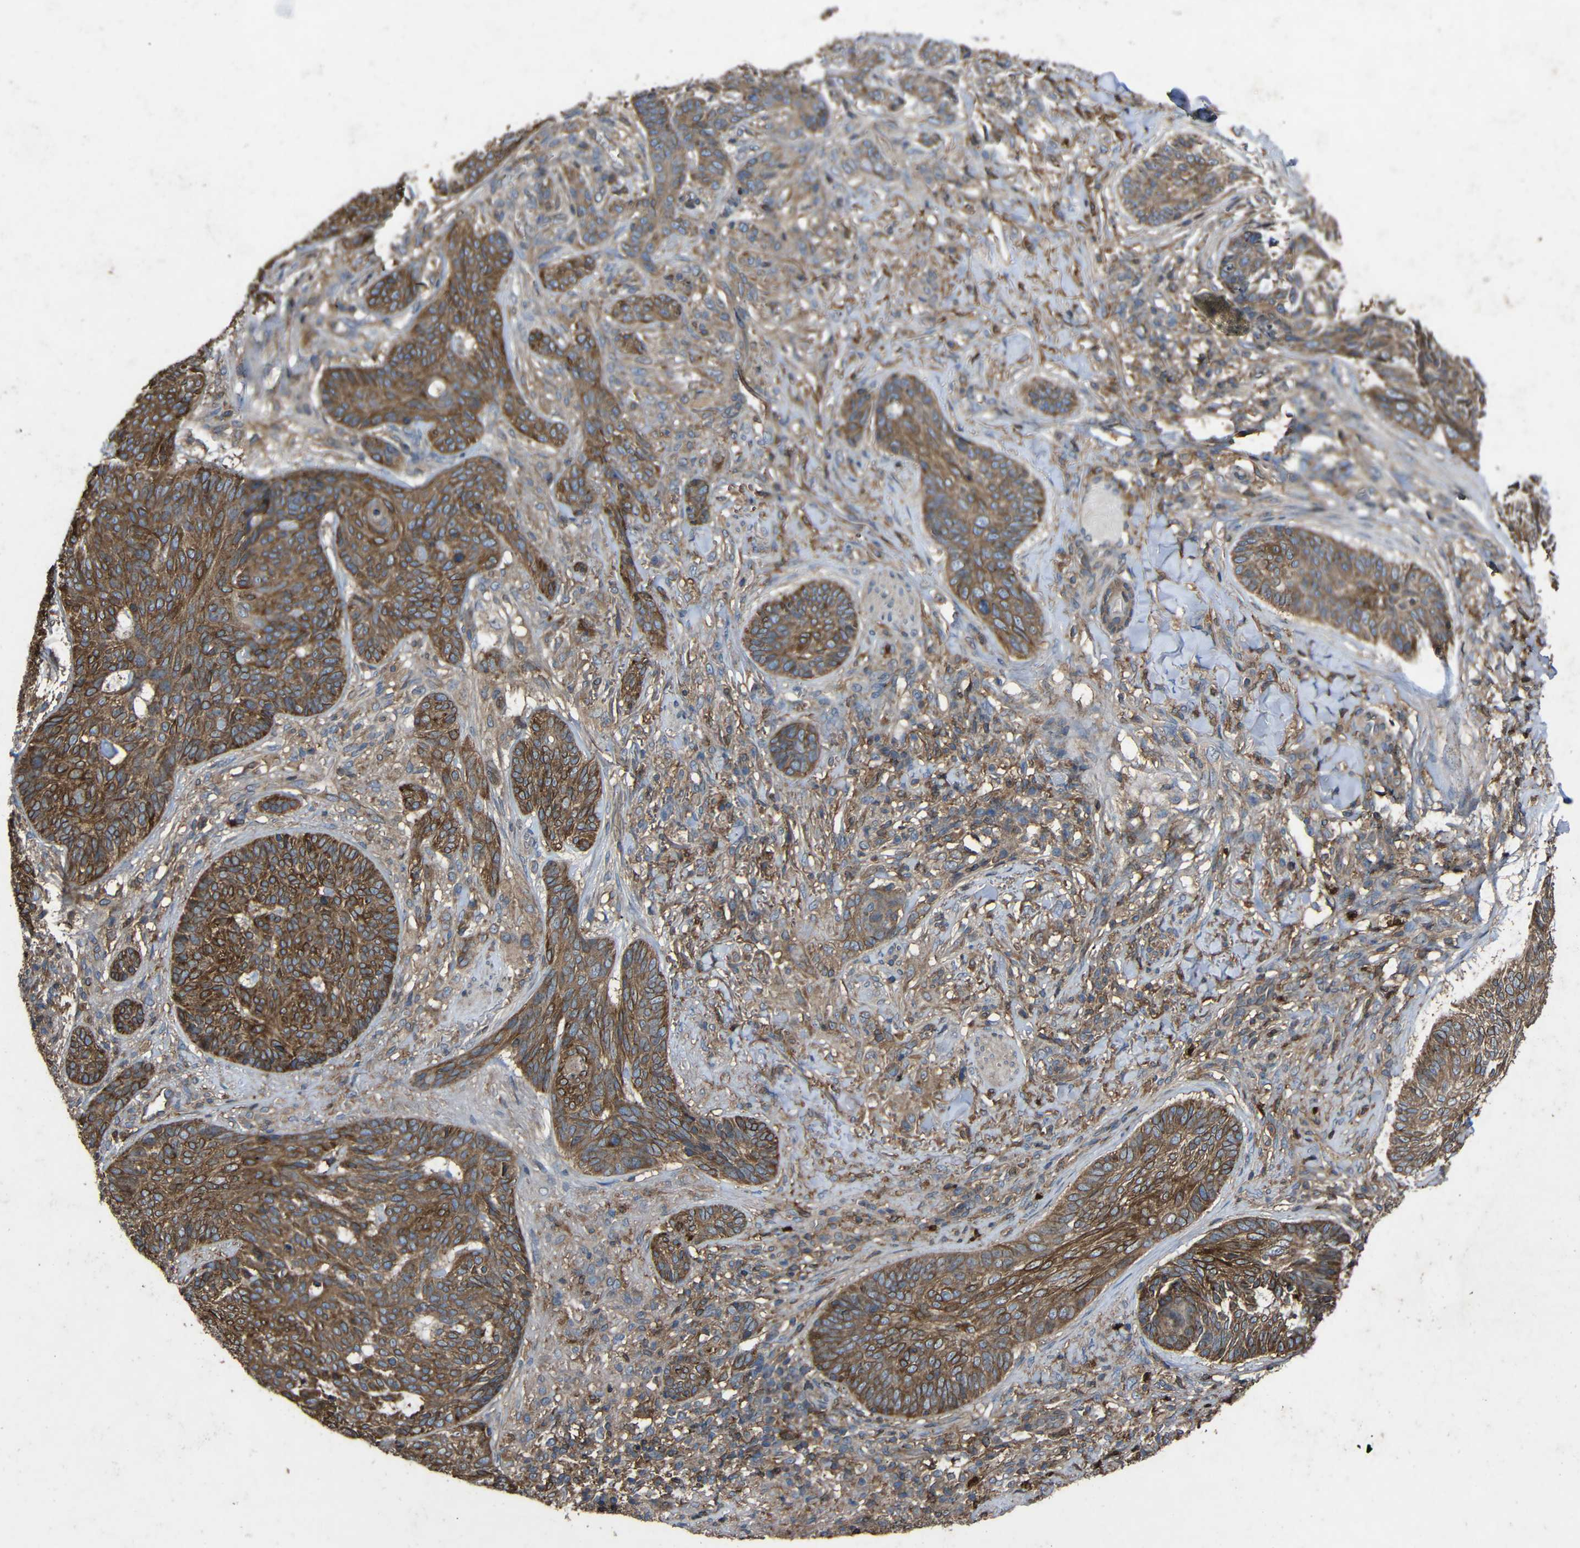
{"staining": {"intensity": "moderate", "quantity": ">75%", "location": "cytoplasmic/membranous"}, "tissue": "skin cancer", "cell_type": "Tumor cells", "image_type": "cancer", "snomed": [{"axis": "morphology", "description": "Basal cell carcinoma"}, {"axis": "topography", "description": "Skin"}], "caption": "Skin basal cell carcinoma stained with a brown dye reveals moderate cytoplasmic/membranous positive staining in approximately >75% of tumor cells.", "gene": "TREM2", "patient": {"sex": "male", "age": 43}}